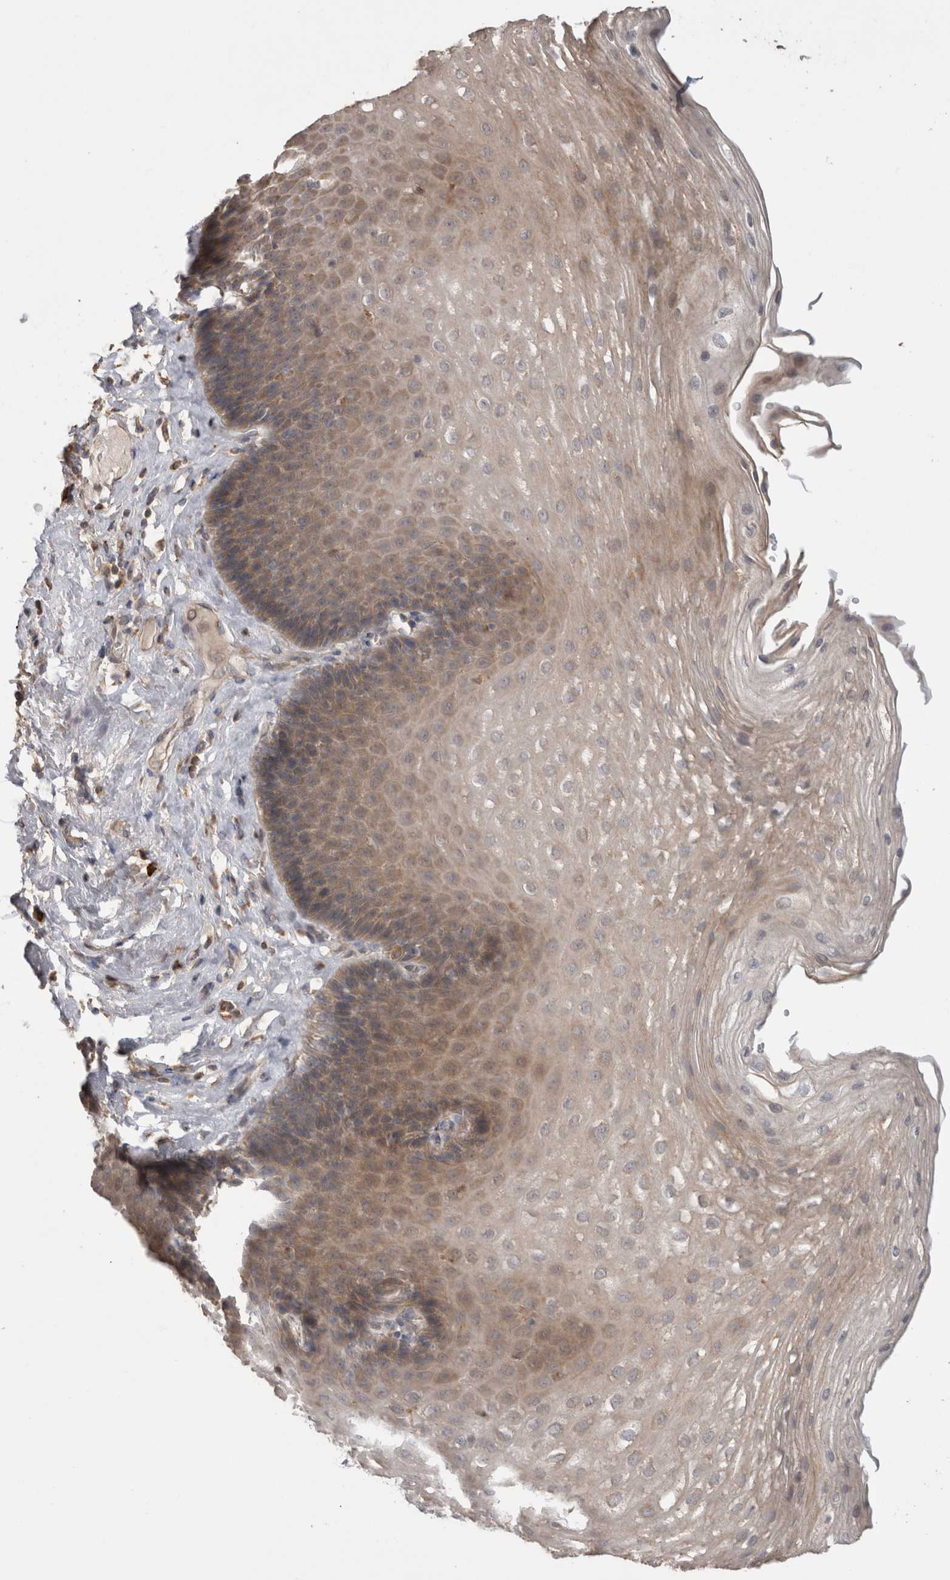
{"staining": {"intensity": "moderate", "quantity": "25%-75%", "location": "cytoplasmic/membranous"}, "tissue": "esophagus", "cell_type": "Squamous epithelial cells", "image_type": "normal", "snomed": [{"axis": "morphology", "description": "Normal tissue, NOS"}, {"axis": "topography", "description": "Esophagus"}], "caption": "Brown immunohistochemical staining in unremarkable esophagus shows moderate cytoplasmic/membranous expression in approximately 25%-75% of squamous epithelial cells.", "gene": "TBCE", "patient": {"sex": "female", "age": 66}}